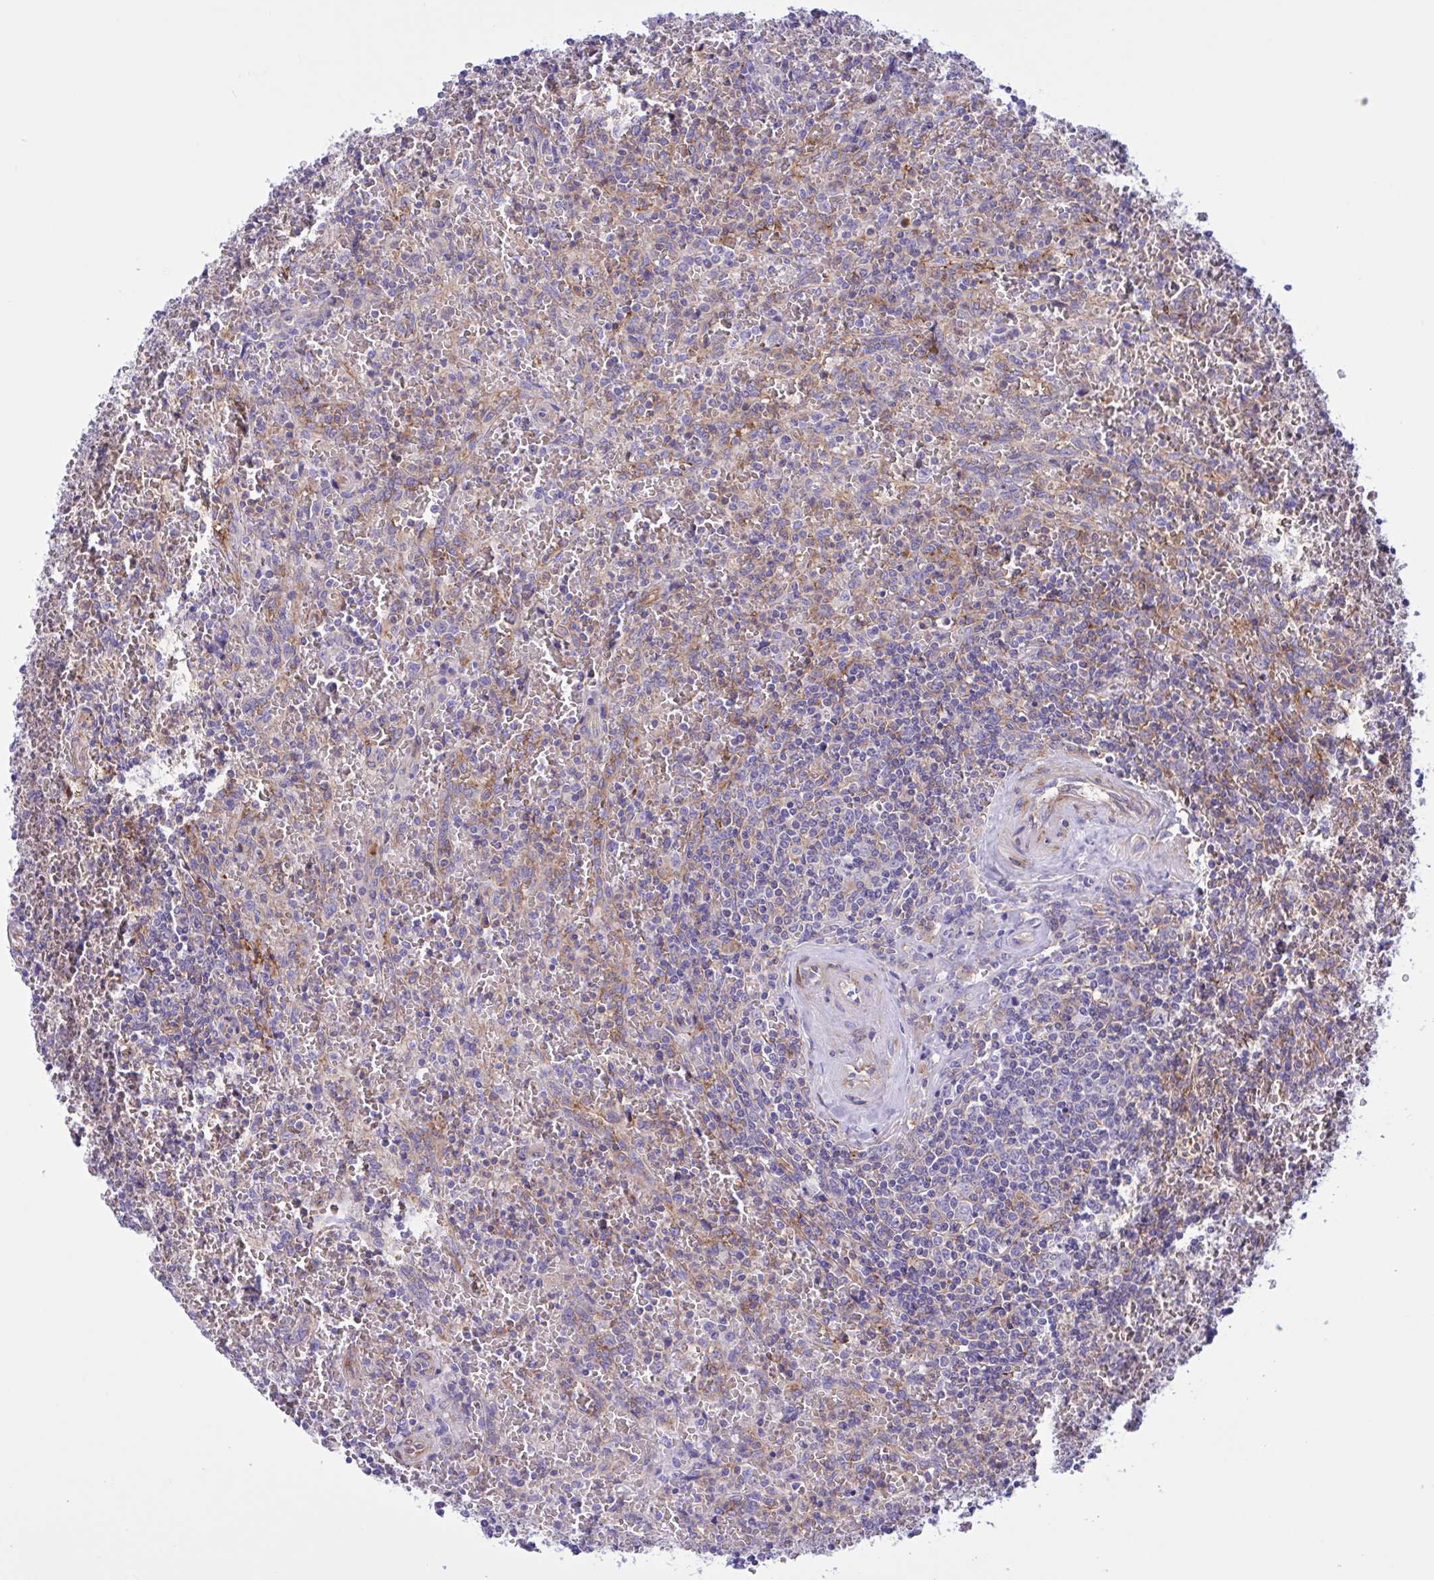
{"staining": {"intensity": "negative", "quantity": "none", "location": "none"}, "tissue": "lymphoma", "cell_type": "Tumor cells", "image_type": "cancer", "snomed": [{"axis": "morphology", "description": "Malignant lymphoma, non-Hodgkin's type, Low grade"}, {"axis": "topography", "description": "Spleen"}], "caption": "Immunohistochemistry of lymphoma demonstrates no staining in tumor cells.", "gene": "OR51M1", "patient": {"sex": "female", "age": 64}}